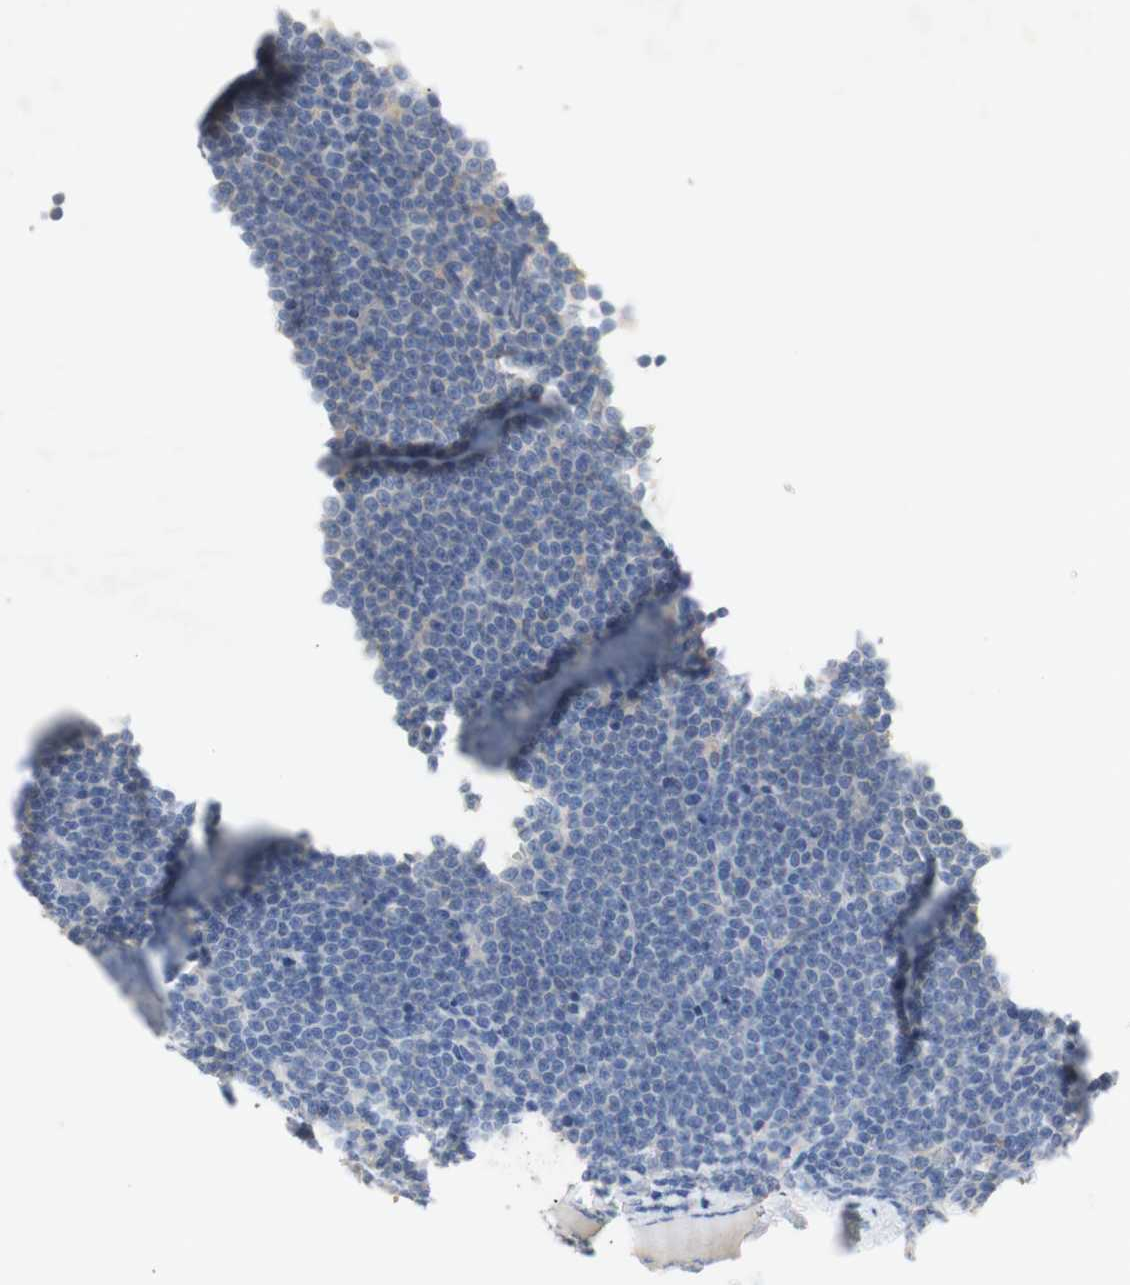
{"staining": {"intensity": "negative", "quantity": "none", "location": "none"}, "tissue": "lymphoma", "cell_type": "Tumor cells", "image_type": "cancer", "snomed": [{"axis": "morphology", "description": "Malignant lymphoma, non-Hodgkin's type, Low grade"}, {"axis": "topography", "description": "Lymph node"}], "caption": "High magnification brightfield microscopy of lymphoma stained with DAB (brown) and counterstained with hematoxylin (blue): tumor cells show no significant positivity.", "gene": "EPO", "patient": {"sex": "female", "age": 67}}